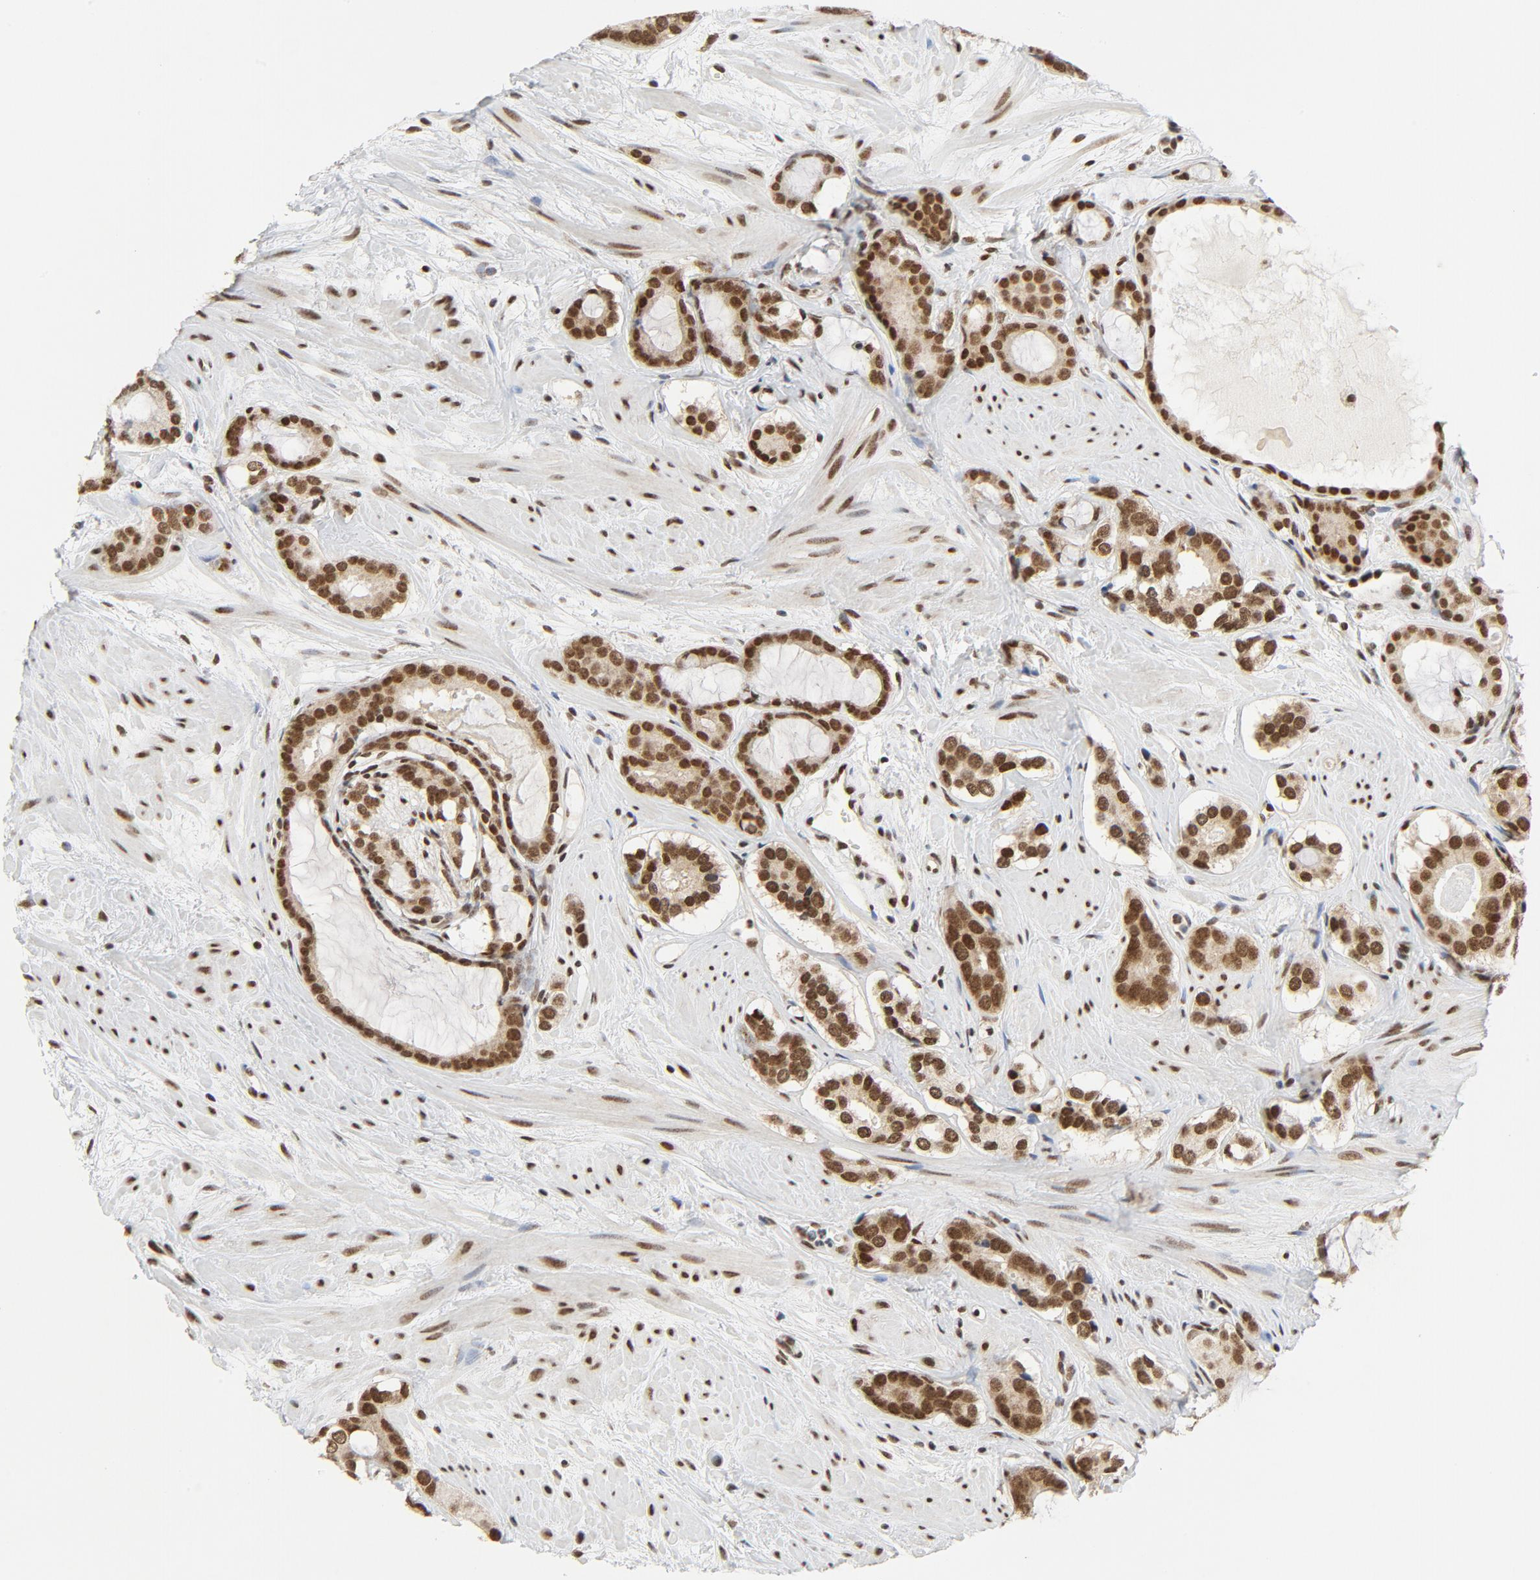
{"staining": {"intensity": "strong", "quantity": ">75%", "location": "nuclear"}, "tissue": "prostate cancer", "cell_type": "Tumor cells", "image_type": "cancer", "snomed": [{"axis": "morphology", "description": "Adenocarcinoma, Low grade"}, {"axis": "topography", "description": "Prostate"}], "caption": "This photomicrograph shows IHC staining of low-grade adenocarcinoma (prostate), with high strong nuclear positivity in approximately >75% of tumor cells.", "gene": "ERCC1", "patient": {"sex": "male", "age": 57}}